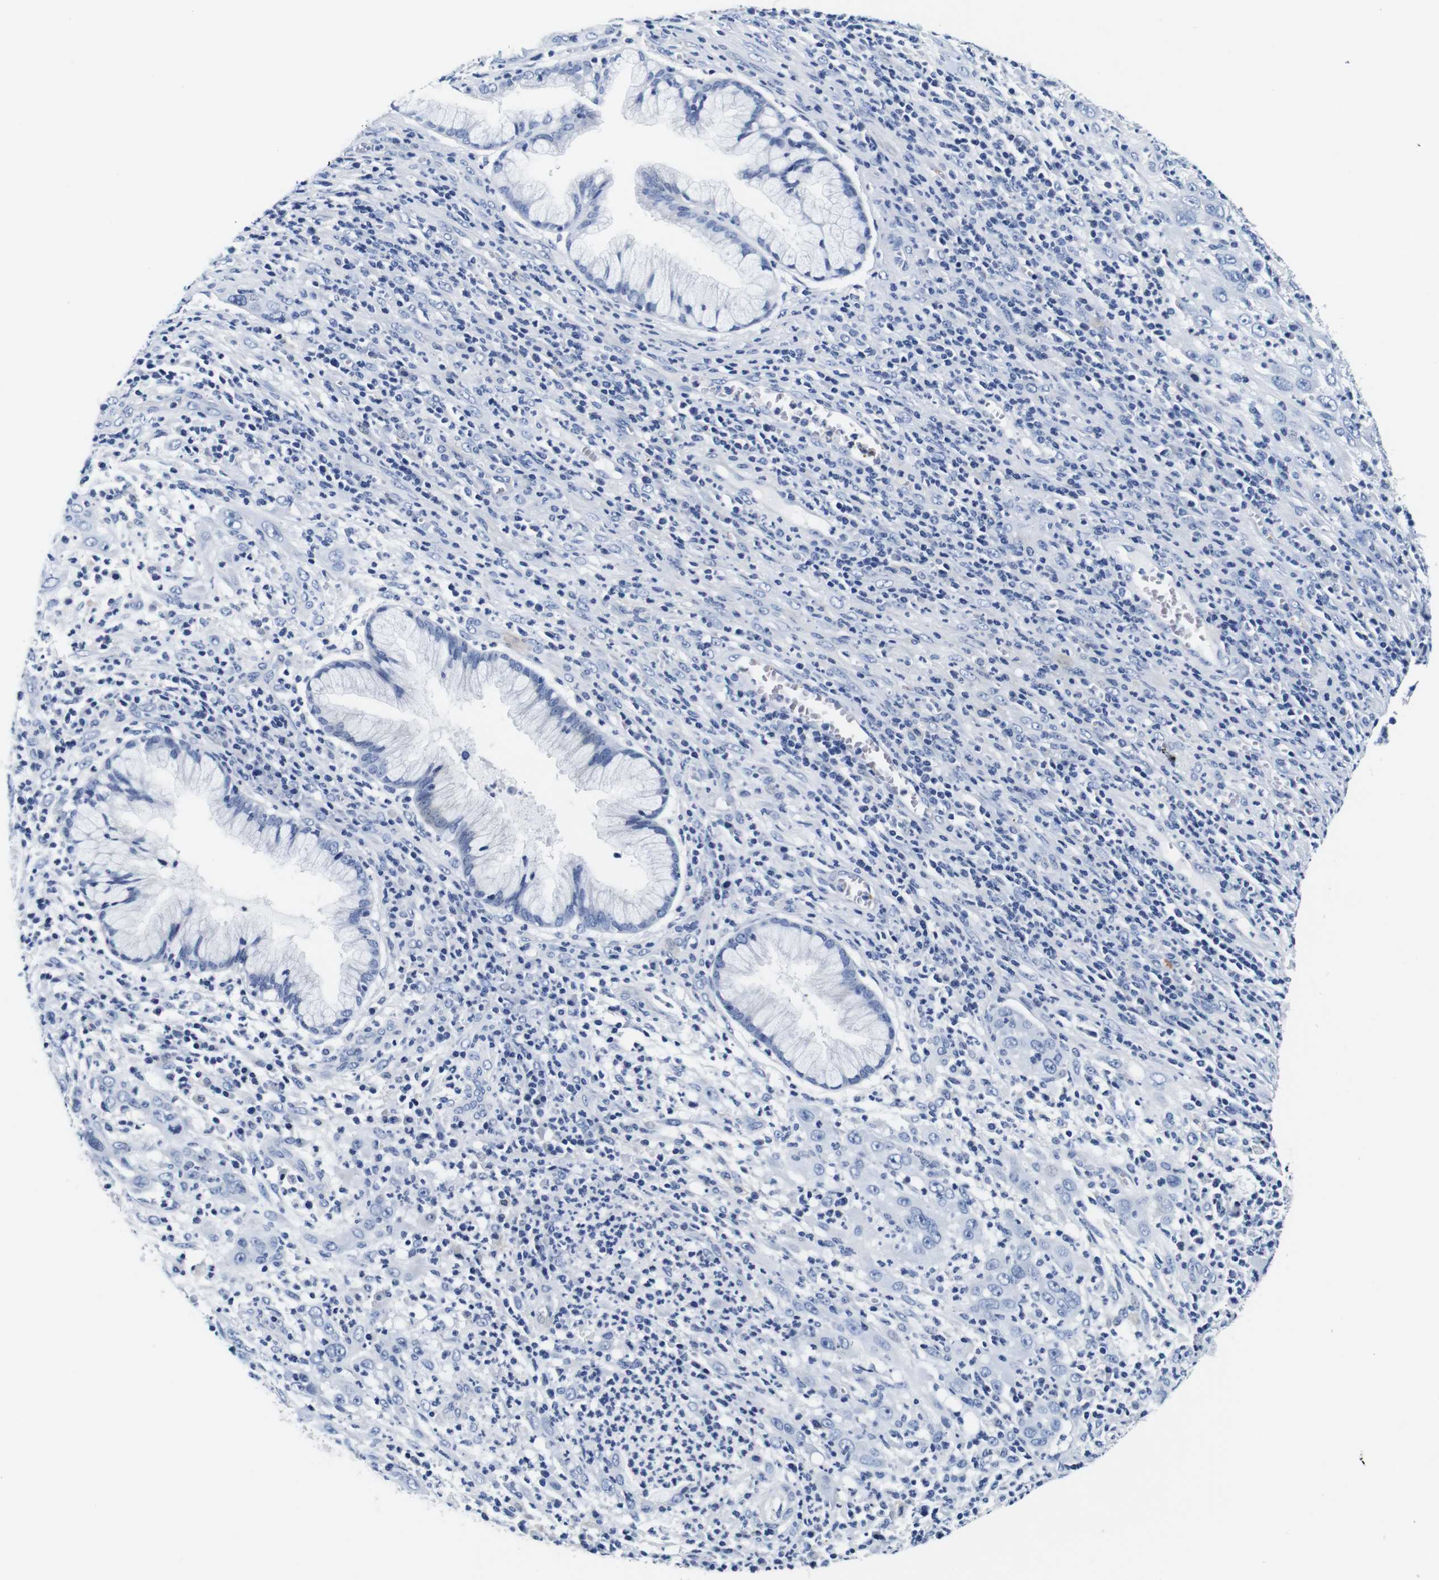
{"staining": {"intensity": "negative", "quantity": "none", "location": "none"}, "tissue": "cervical cancer", "cell_type": "Tumor cells", "image_type": "cancer", "snomed": [{"axis": "morphology", "description": "Squamous cell carcinoma, NOS"}, {"axis": "topography", "description": "Cervix"}], "caption": "Squamous cell carcinoma (cervical) stained for a protein using immunohistochemistry (IHC) displays no positivity tumor cells.", "gene": "GP1BA", "patient": {"sex": "female", "age": 32}}